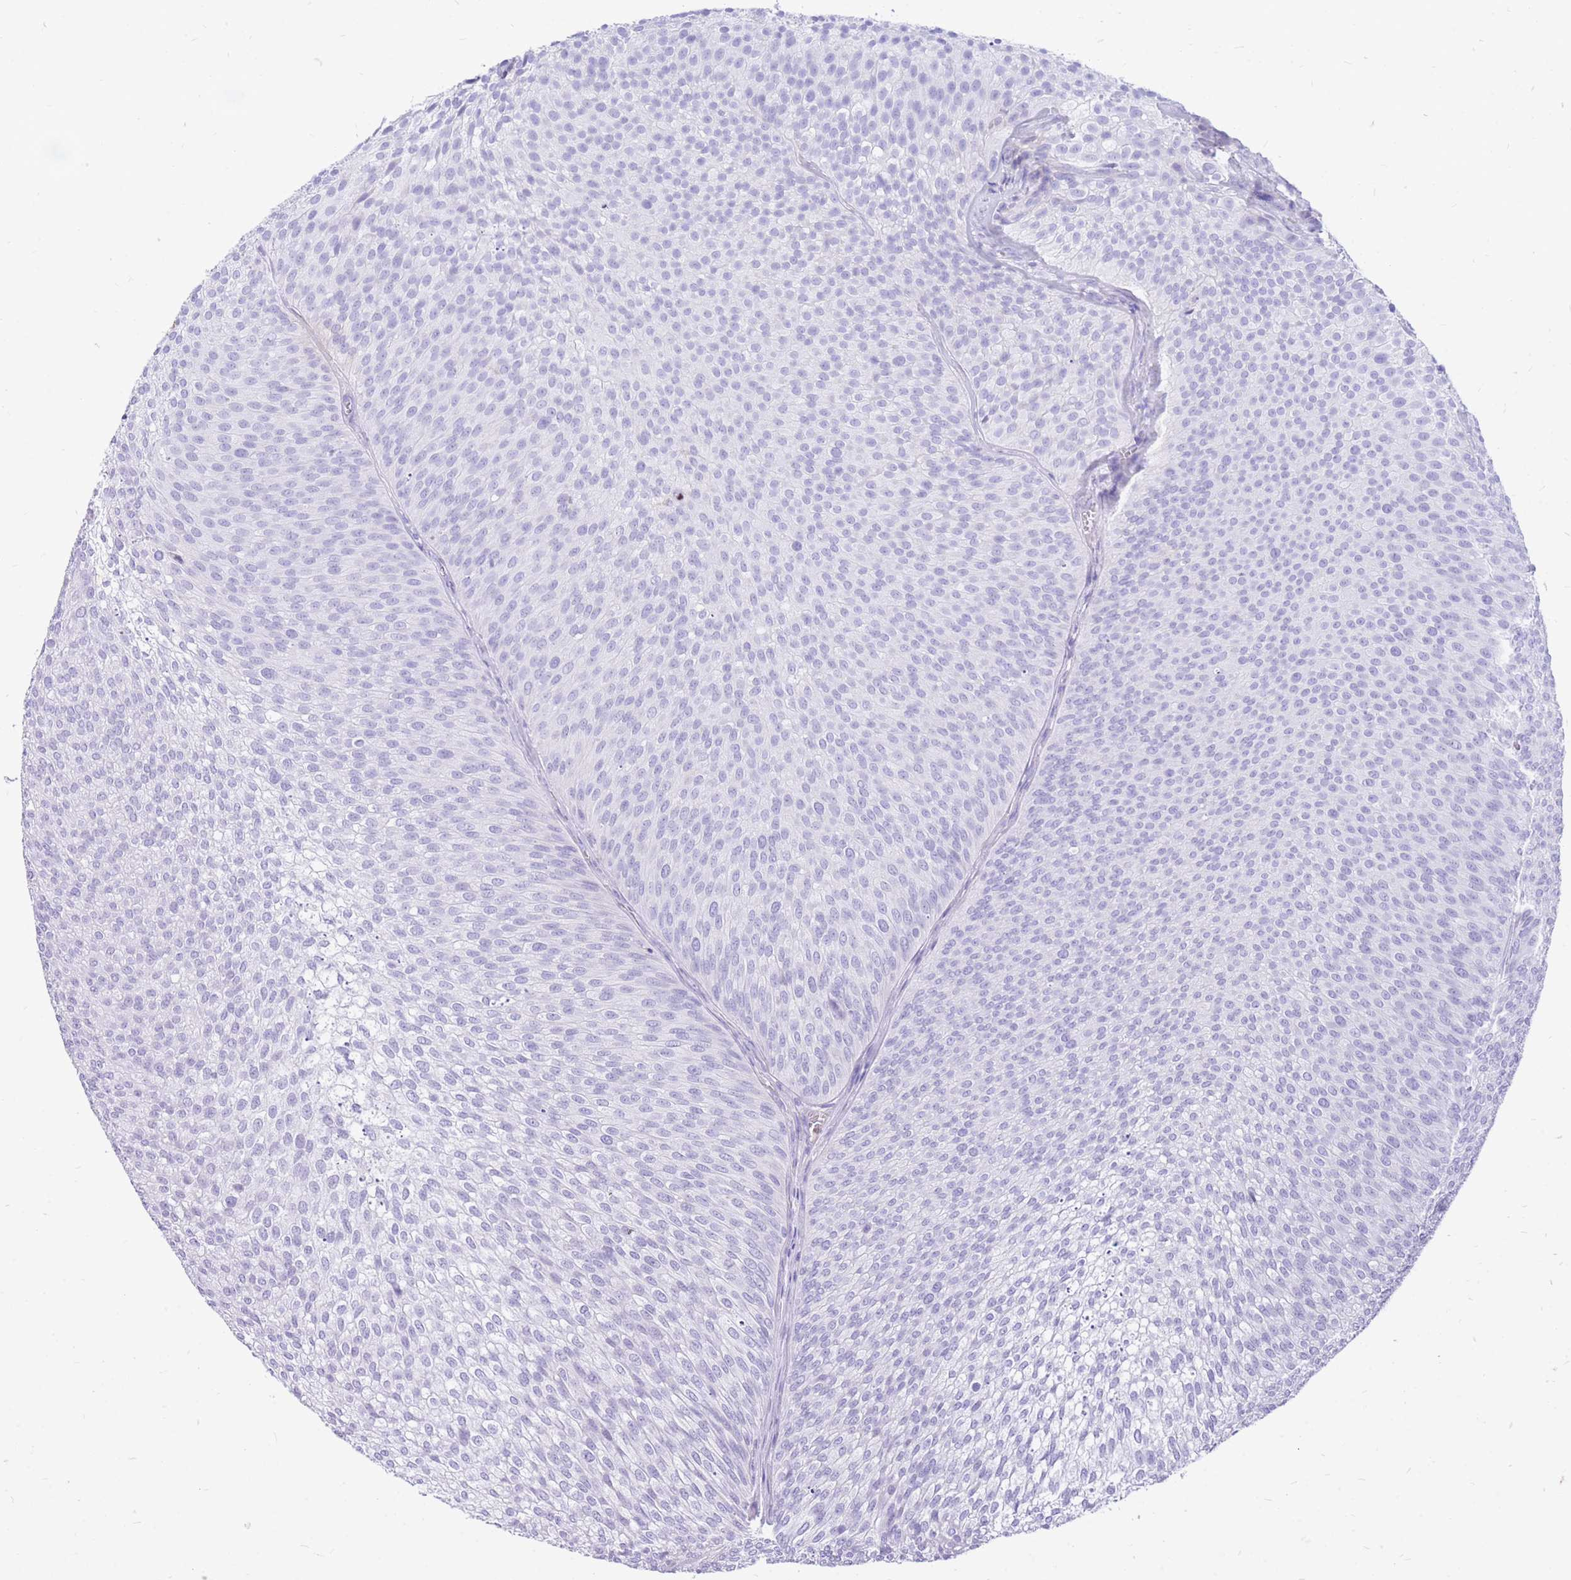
{"staining": {"intensity": "negative", "quantity": "none", "location": "none"}, "tissue": "urothelial cancer", "cell_type": "Tumor cells", "image_type": "cancer", "snomed": [{"axis": "morphology", "description": "Urothelial carcinoma, Low grade"}, {"axis": "topography", "description": "Urinary bladder"}], "caption": "This is an immunohistochemistry (IHC) photomicrograph of human low-grade urothelial carcinoma. There is no positivity in tumor cells.", "gene": "ZFP37", "patient": {"sex": "male", "age": 91}}